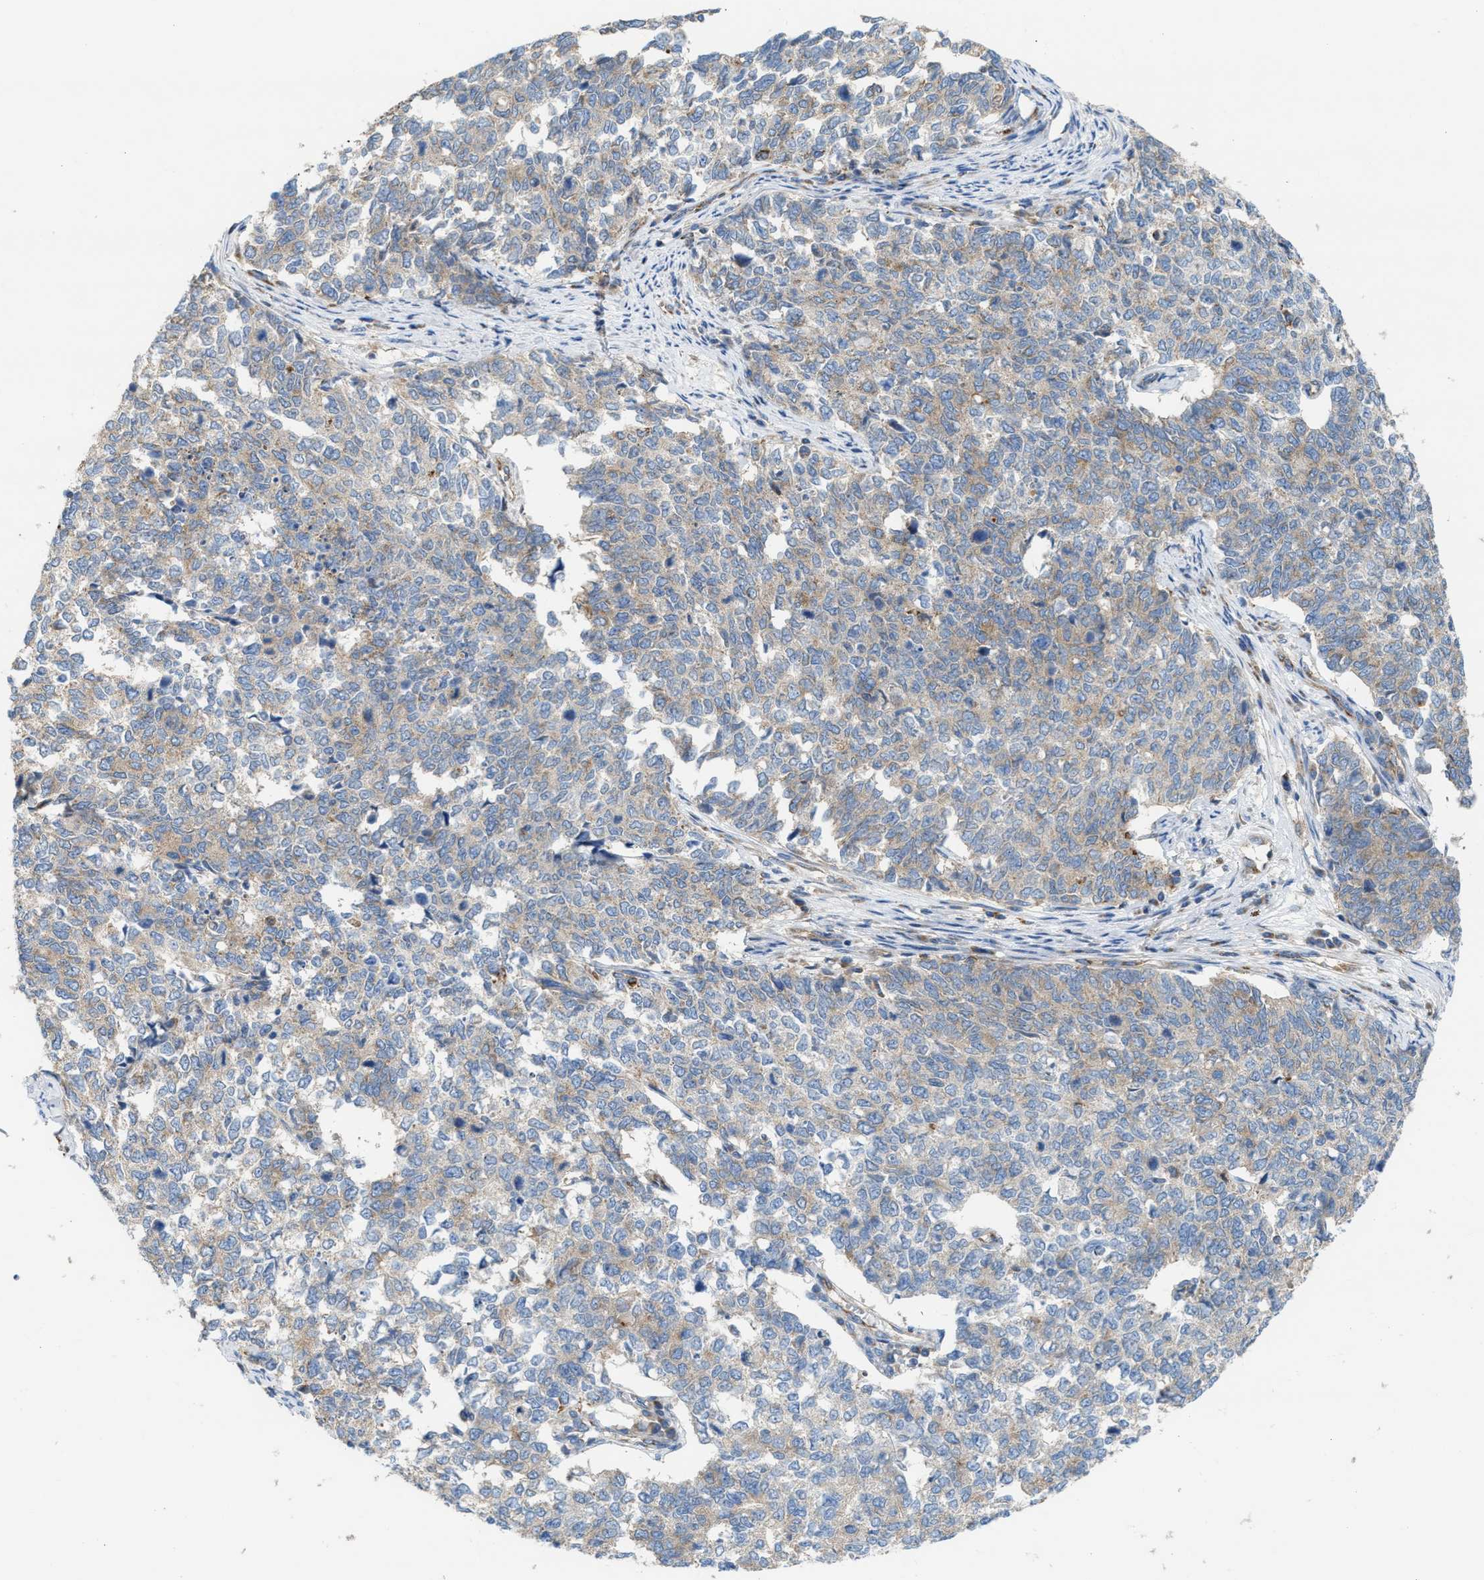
{"staining": {"intensity": "weak", "quantity": "25%-75%", "location": "cytoplasmic/membranous"}, "tissue": "cervical cancer", "cell_type": "Tumor cells", "image_type": "cancer", "snomed": [{"axis": "morphology", "description": "Squamous cell carcinoma, NOS"}, {"axis": "topography", "description": "Cervix"}], "caption": "Human cervical cancer (squamous cell carcinoma) stained for a protein (brown) shows weak cytoplasmic/membranous positive positivity in approximately 25%-75% of tumor cells.", "gene": "TBC1D15", "patient": {"sex": "female", "age": 63}}